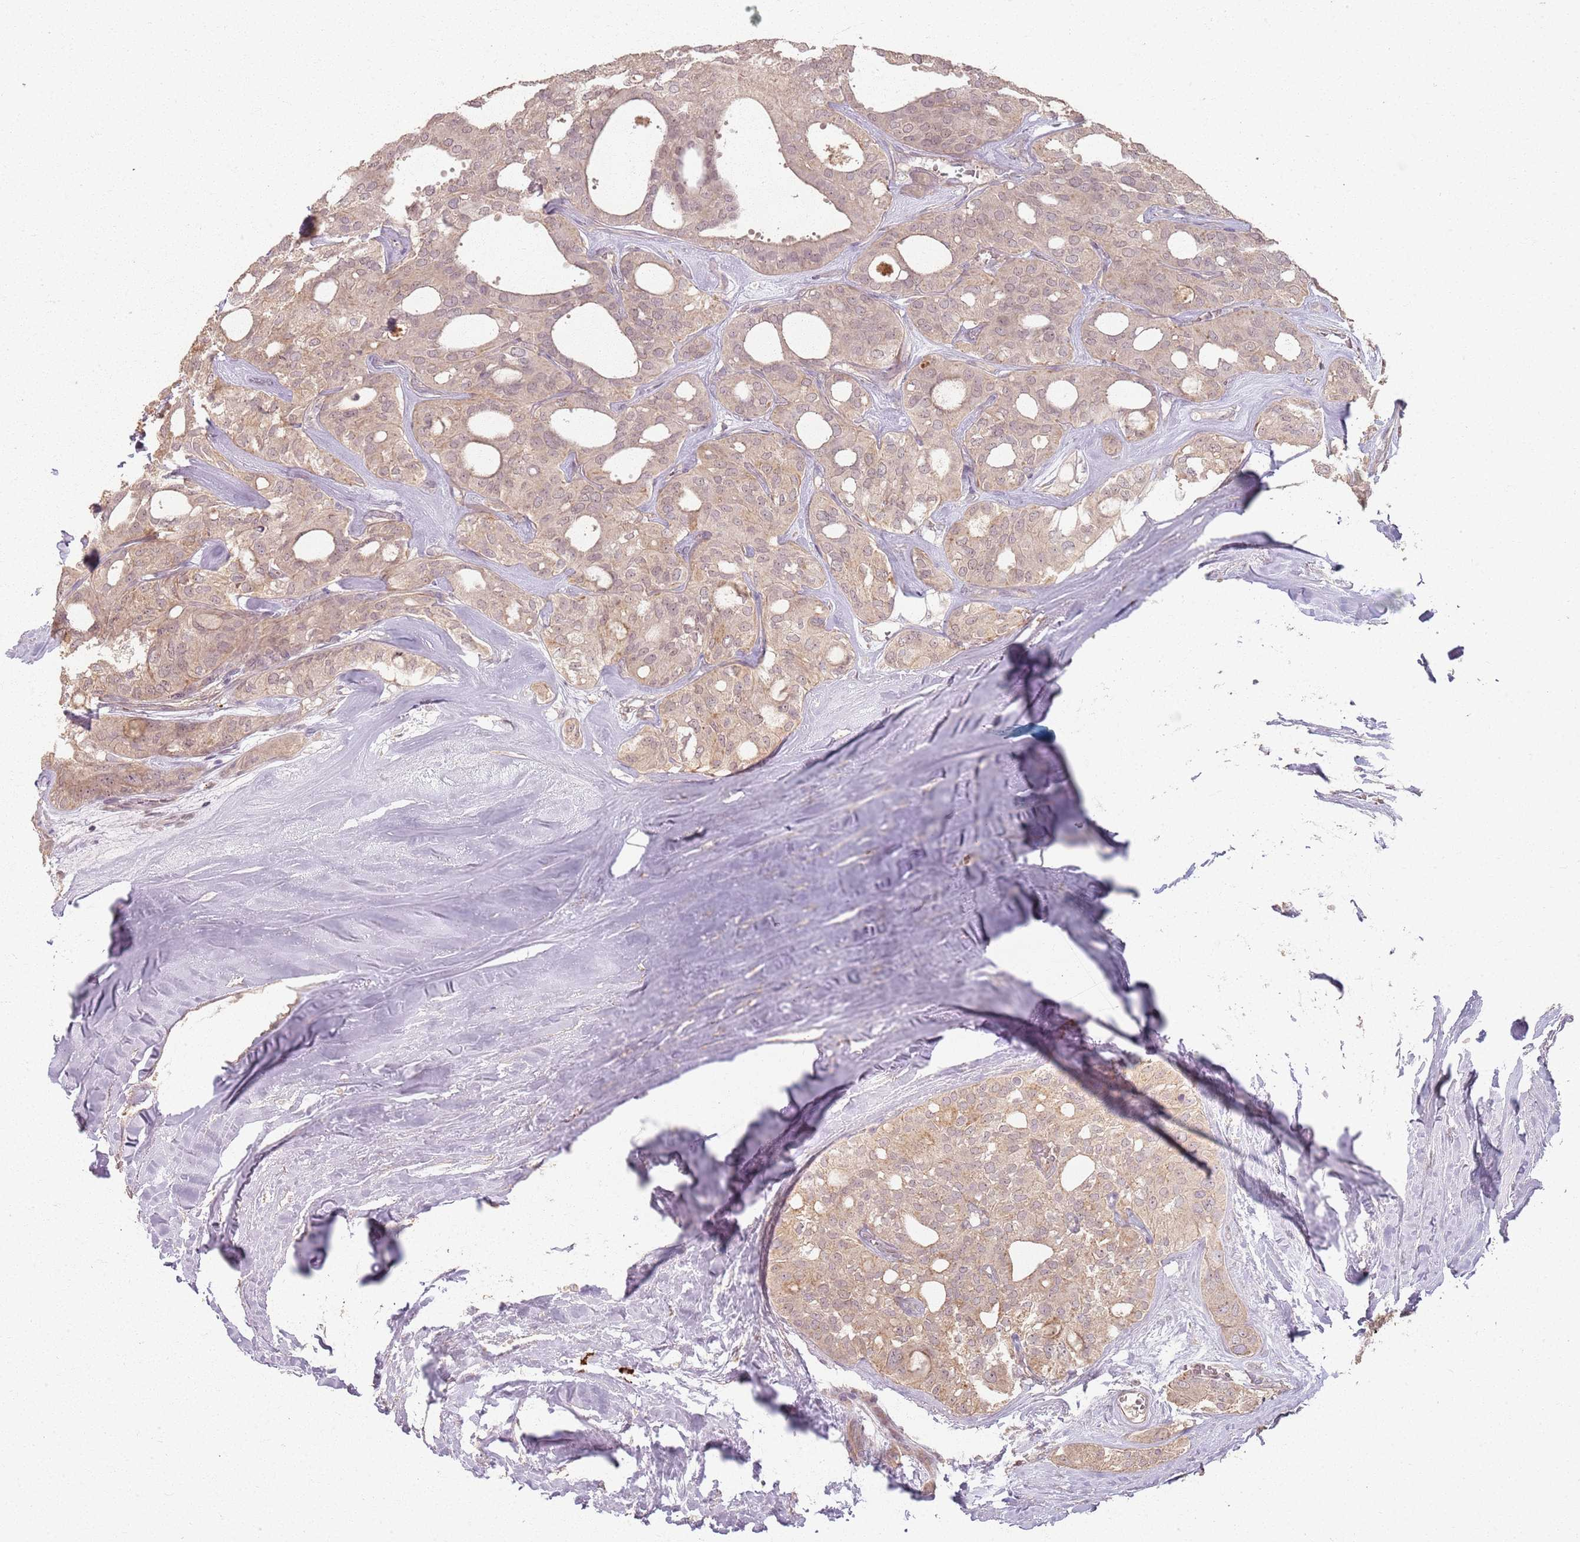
{"staining": {"intensity": "weak", "quantity": ">75%", "location": "cytoplasmic/membranous"}, "tissue": "thyroid cancer", "cell_type": "Tumor cells", "image_type": "cancer", "snomed": [{"axis": "morphology", "description": "Follicular adenoma carcinoma, NOS"}, {"axis": "topography", "description": "Thyroid gland"}], "caption": "Thyroid follicular adenoma carcinoma stained with a brown dye exhibits weak cytoplasmic/membranous positive staining in about >75% of tumor cells.", "gene": "CCDC168", "patient": {"sex": "male", "age": 75}}